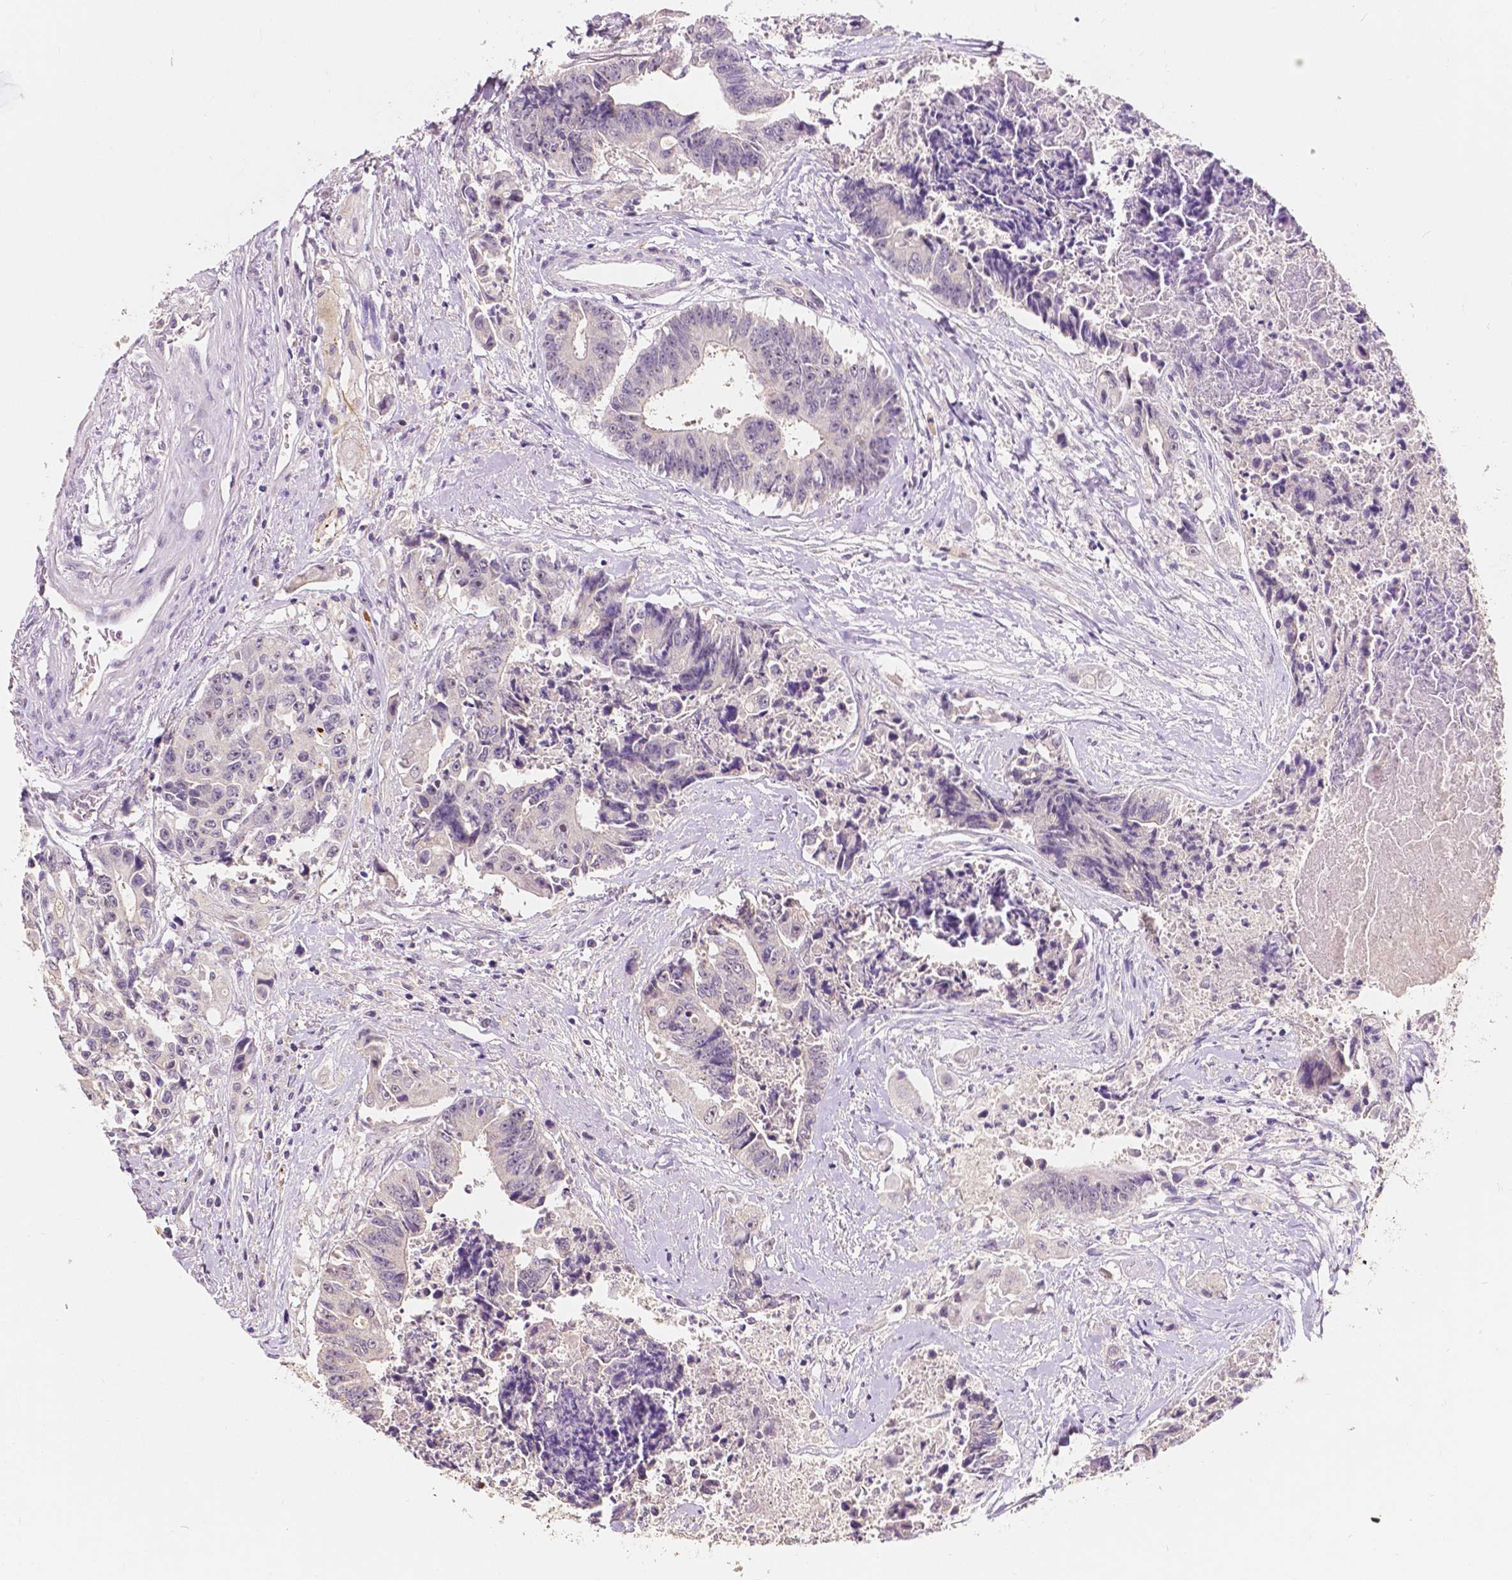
{"staining": {"intensity": "negative", "quantity": "none", "location": "none"}, "tissue": "colorectal cancer", "cell_type": "Tumor cells", "image_type": "cancer", "snomed": [{"axis": "morphology", "description": "Adenocarcinoma, NOS"}, {"axis": "topography", "description": "Rectum"}], "caption": "Tumor cells show no significant staining in colorectal adenocarcinoma.", "gene": "SIRT2", "patient": {"sex": "male", "age": 54}}